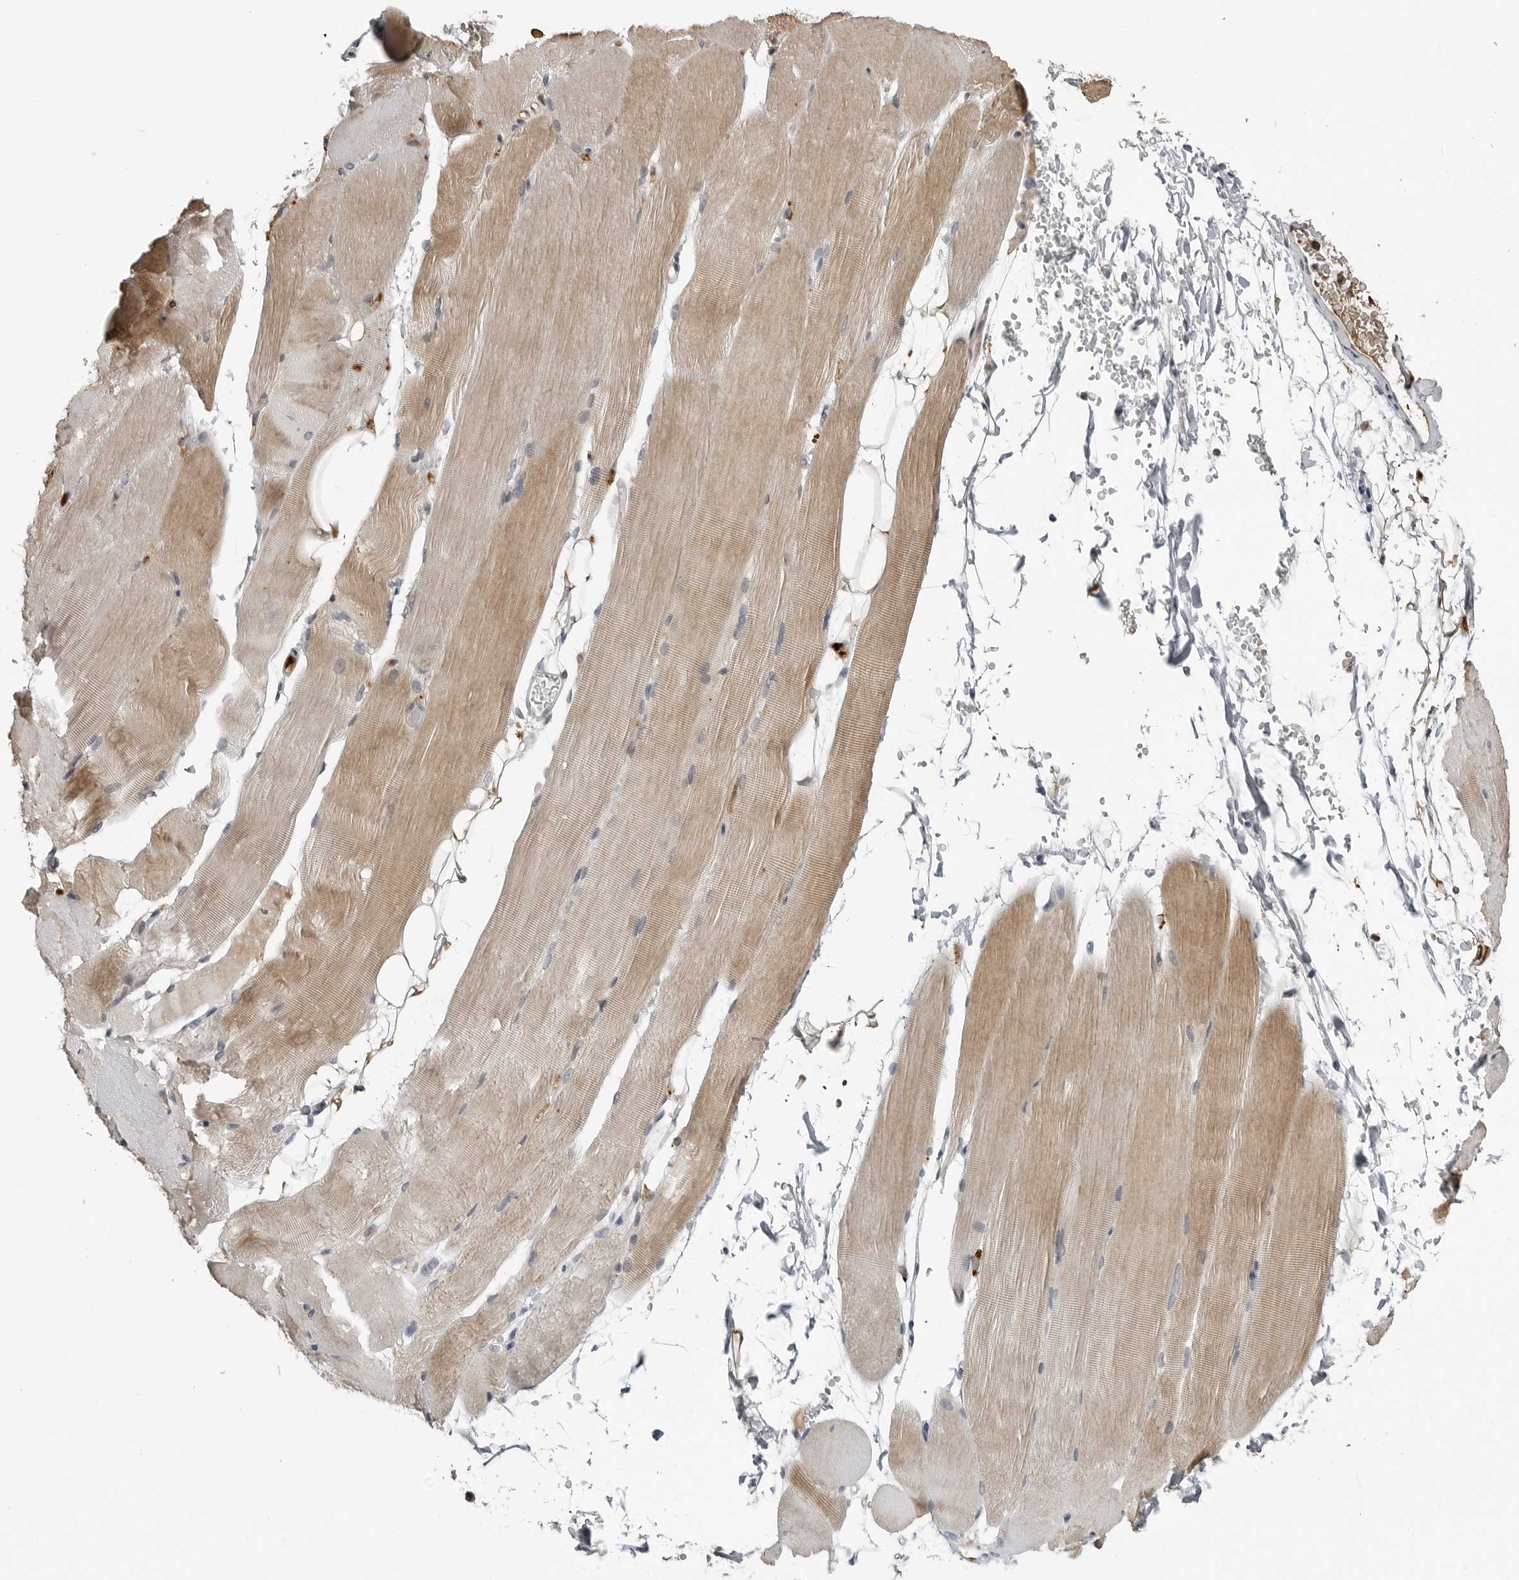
{"staining": {"intensity": "moderate", "quantity": "<25%", "location": "cytoplasmic/membranous"}, "tissue": "skeletal muscle", "cell_type": "Myocytes", "image_type": "normal", "snomed": [{"axis": "morphology", "description": "Normal tissue, NOS"}, {"axis": "topography", "description": "Skeletal muscle"}, {"axis": "topography", "description": "Parathyroid gland"}], "caption": "Immunohistochemical staining of unremarkable human skeletal muscle reveals <25% levels of moderate cytoplasmic/membranous protein expression in about <25% of myocytes.", "gene": "CXCR5", "patient": {"sex": "female", "age": 37}}